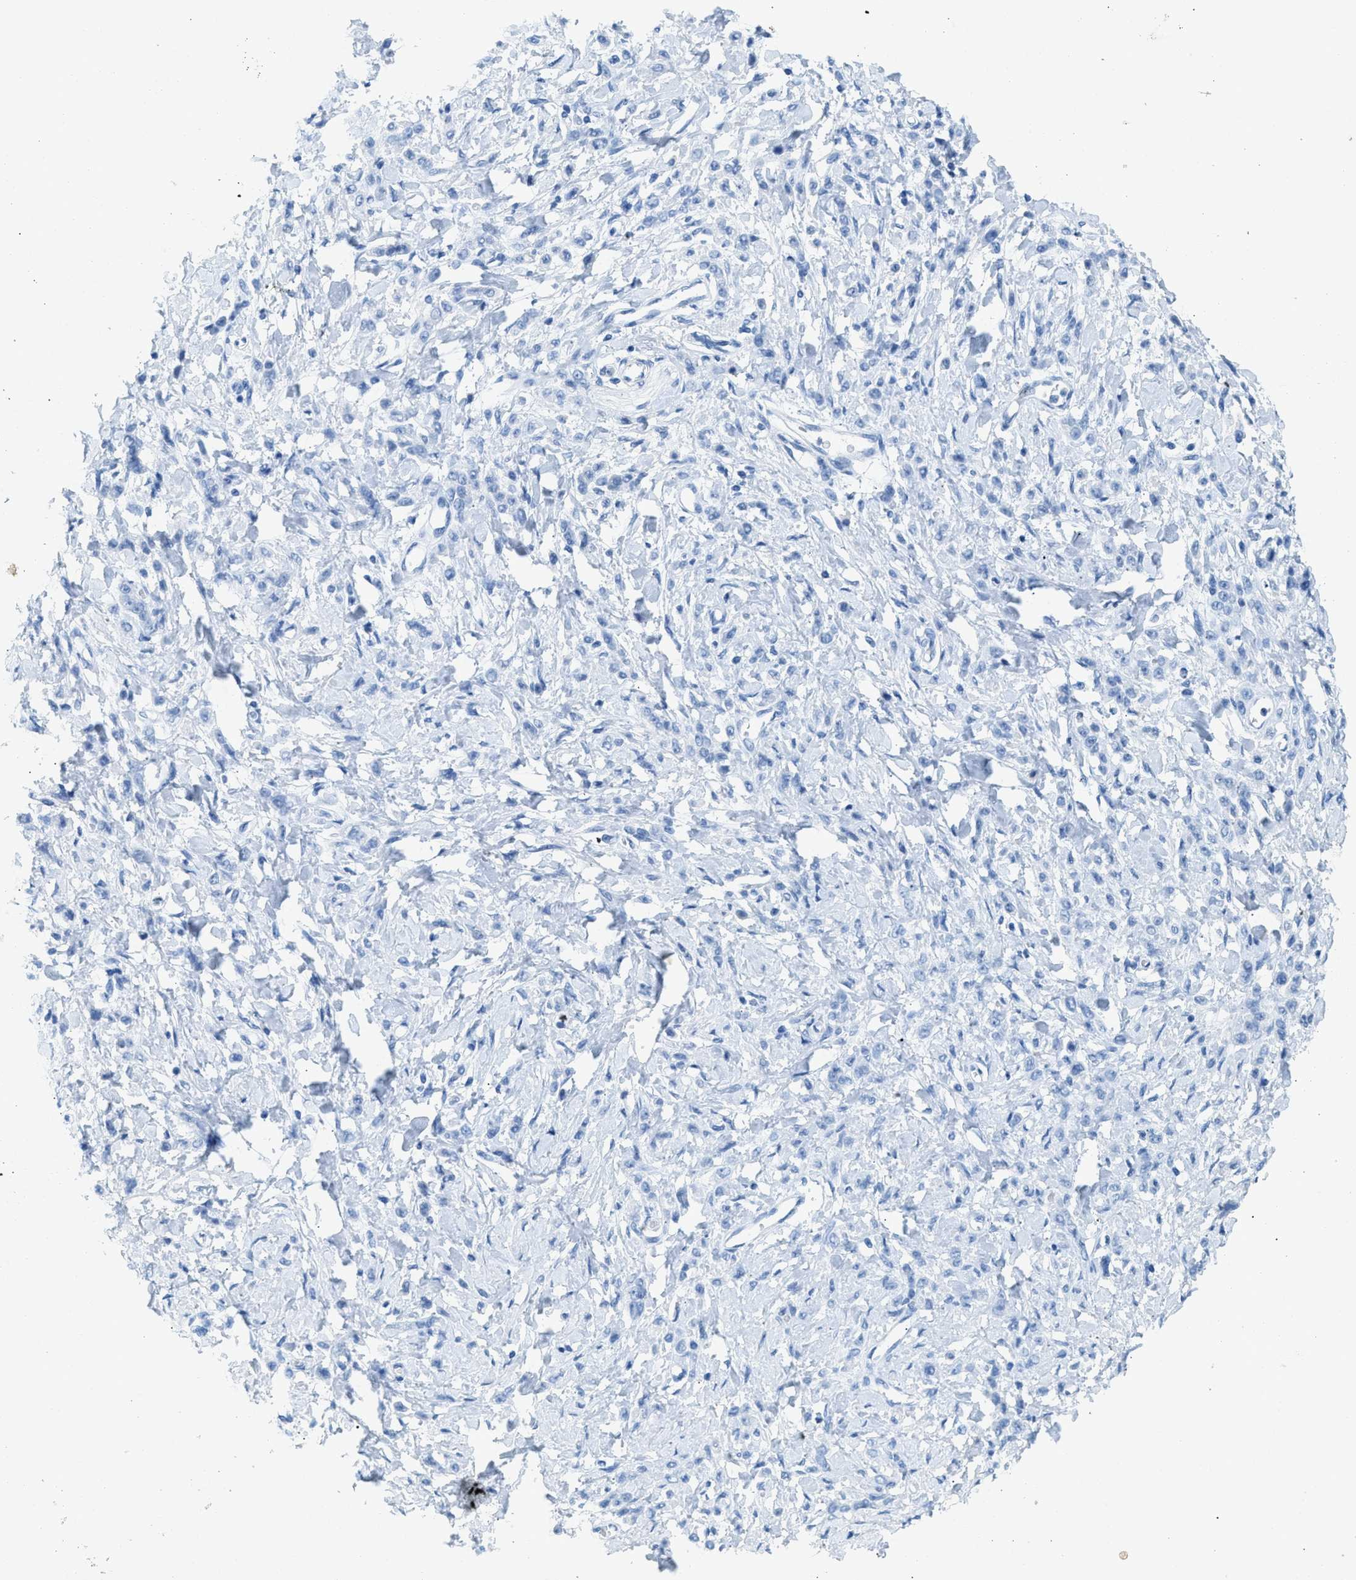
{"staining": {"intensity": "negative", "quantity": "none", "location": "none"}, "tissue": "stomach cancer", "cell_type": "Tumor cells", "image_type": "cancer", "snomed": [{"axis": "morphology", "description": "Normal tissue, NOS"}, {"axis": "morphology", "description": "Adenocarcinoma, NOS"}, {"axis": "topography", "description": "Stomach"}], "caption": "Human adenocarcinoma (stomach) stained for a protein using immunohistochemistry shows no expression in tumor cells.", "gene": "HHATL", "patient": {"sex": "male", "age": 82}}